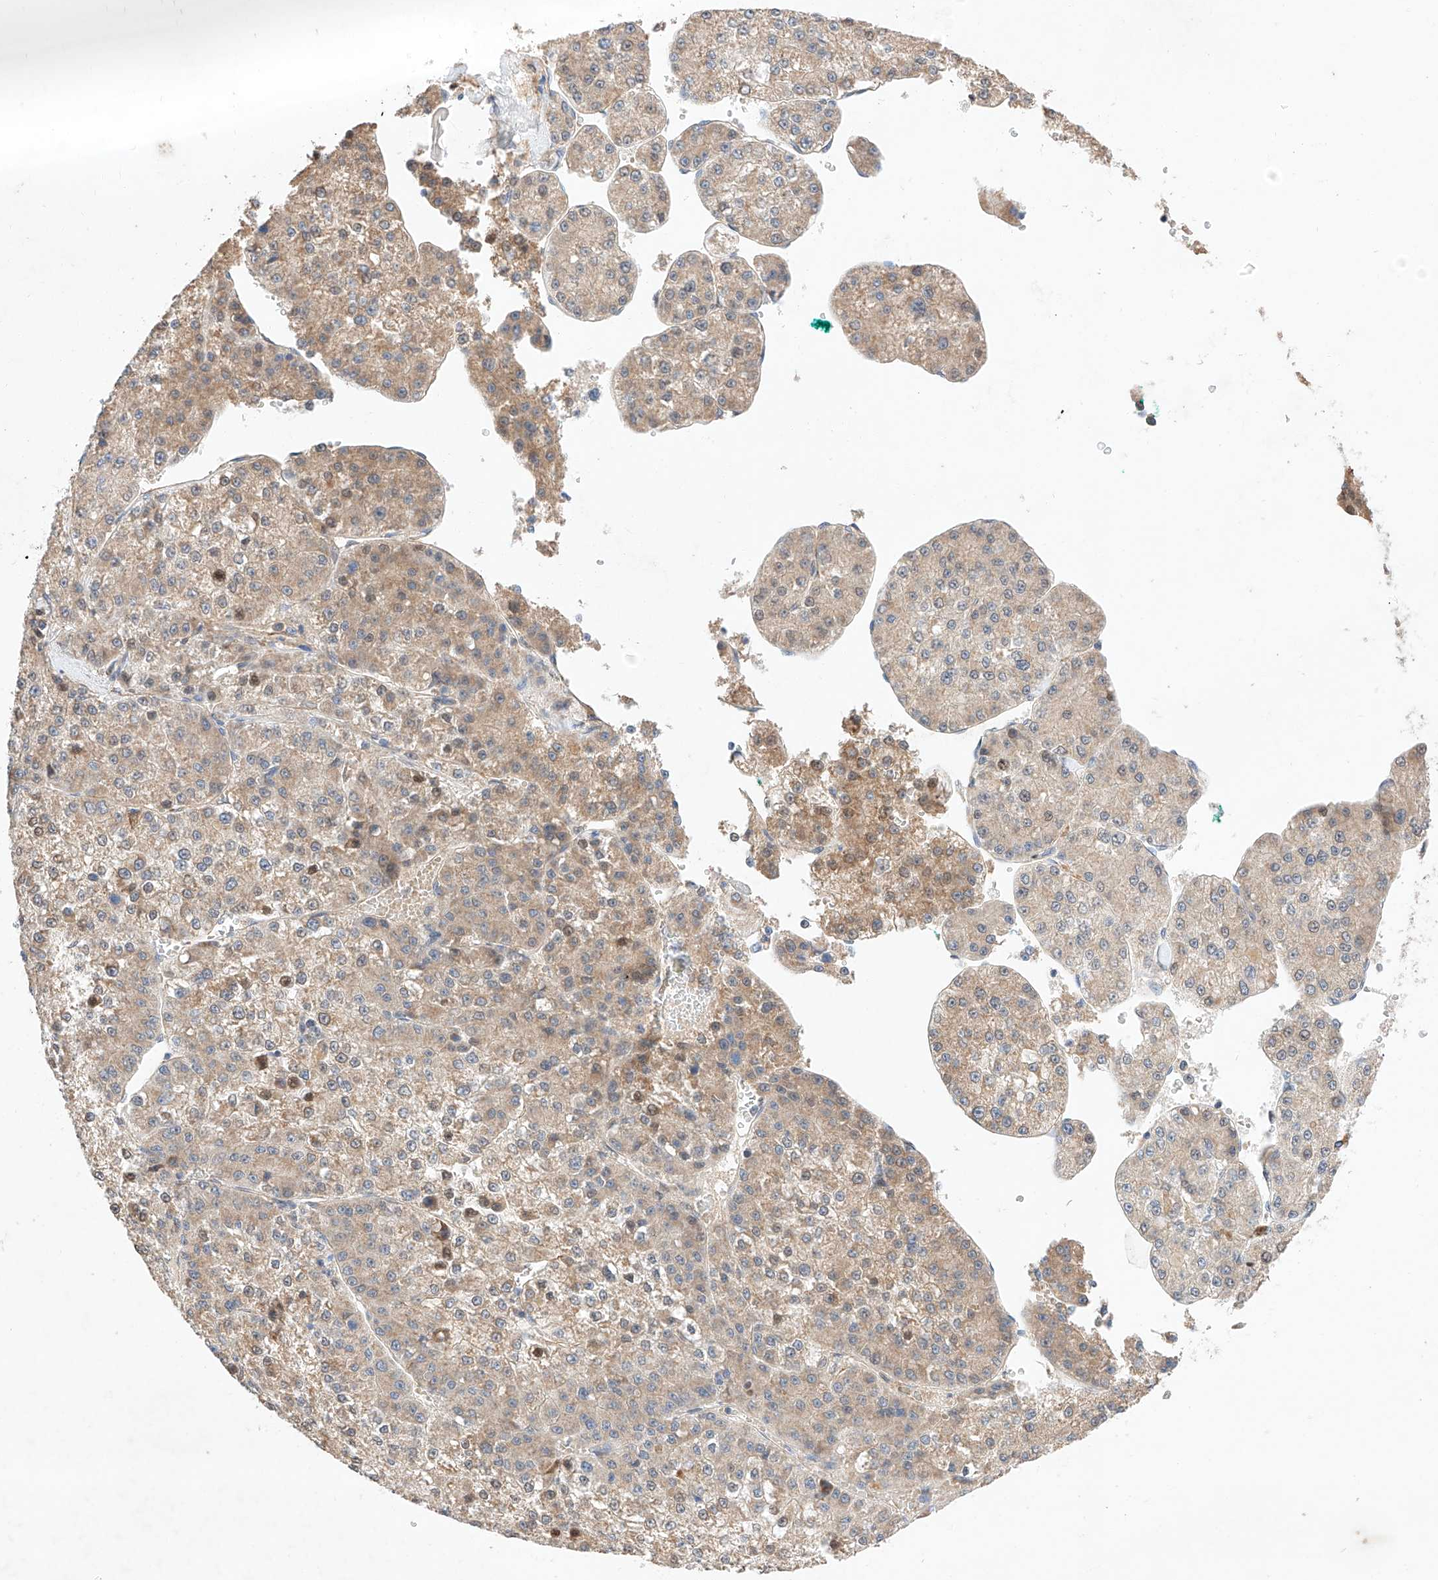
{"staining": {"intensity": "moderate", "quantity": ">75%", "location": "cytoplasmic/membranous"}, "tissue": "liver cancer", "cell_type": "Tumor cells", "image_type": "cancer", "snomed": [{"axis": "morphology", "description": "Carcinoma, Hepatocellular, NOS"}, {"axis": "topography", "description": "Liver"}], "caption": "Protein positivity by immunohistochemistry (IHC) reveals moderate cytoplasmic/membranous expression in approximately >75% of tumor cells in hepatocellular carcinoma (liver). (DAB IHC with brightfield microscopy, high magnification).", "gene": "C6orf118", "patient": {"sex": "female", "age": 73}}